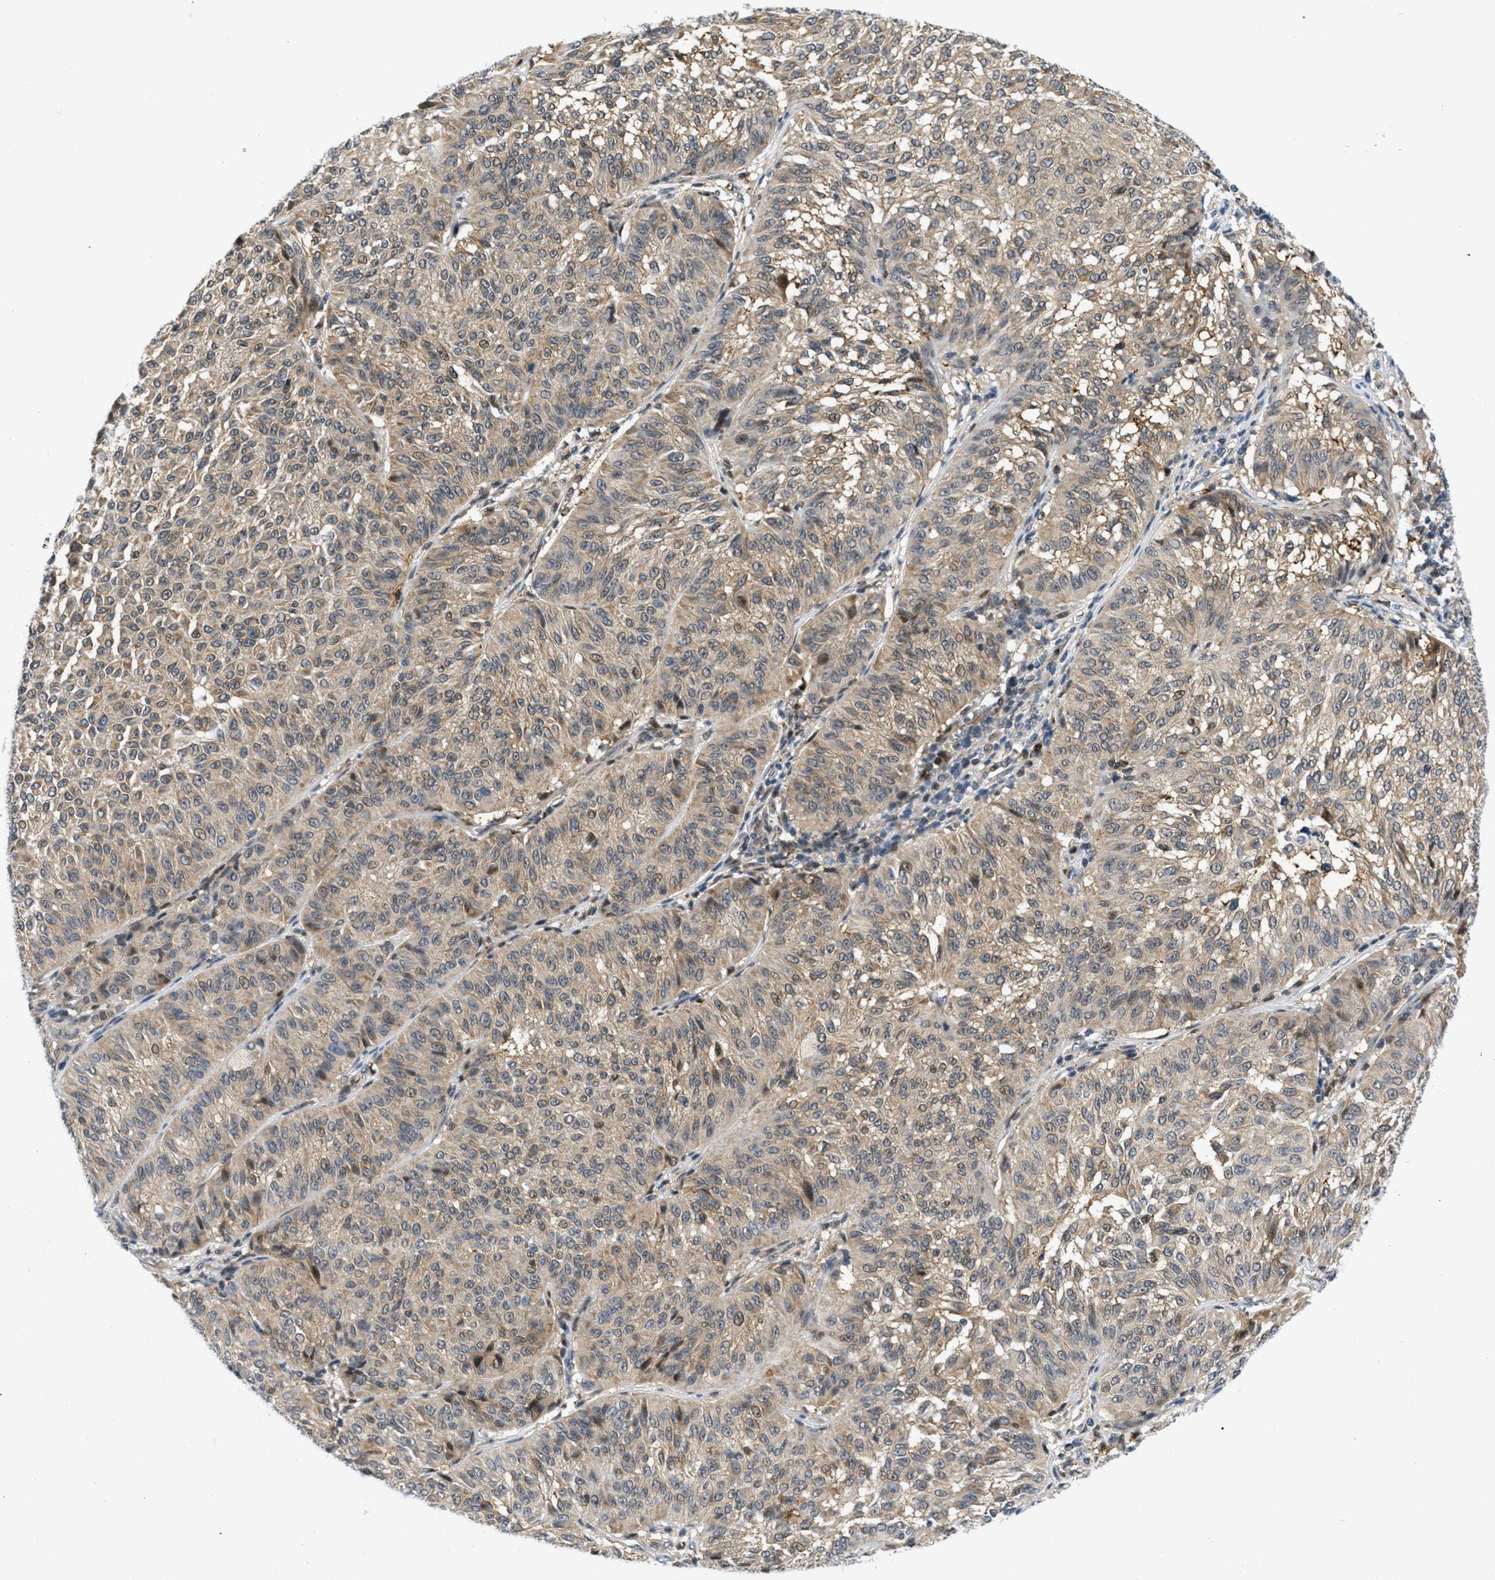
{"staining": {"intensity": "weak", "quantity": ">75%", "location": "cytoplasmic/membranous"}, "tissue": "melanoma", "cell_type": "Tumor cells", "image_type": "cancer", "snomed": [{"axis": "morphology", "description": "Malignant melanoma, NOS"}, {"axis": "topography", "description": "Skin"}], "caption": "Tumor cells exhibit weak cytoplasmic/membranous expression in about >75% of cells in malignant melanoma.", "gene": "SLC29A2", "patient": {"sex": "female", "age": 72}}